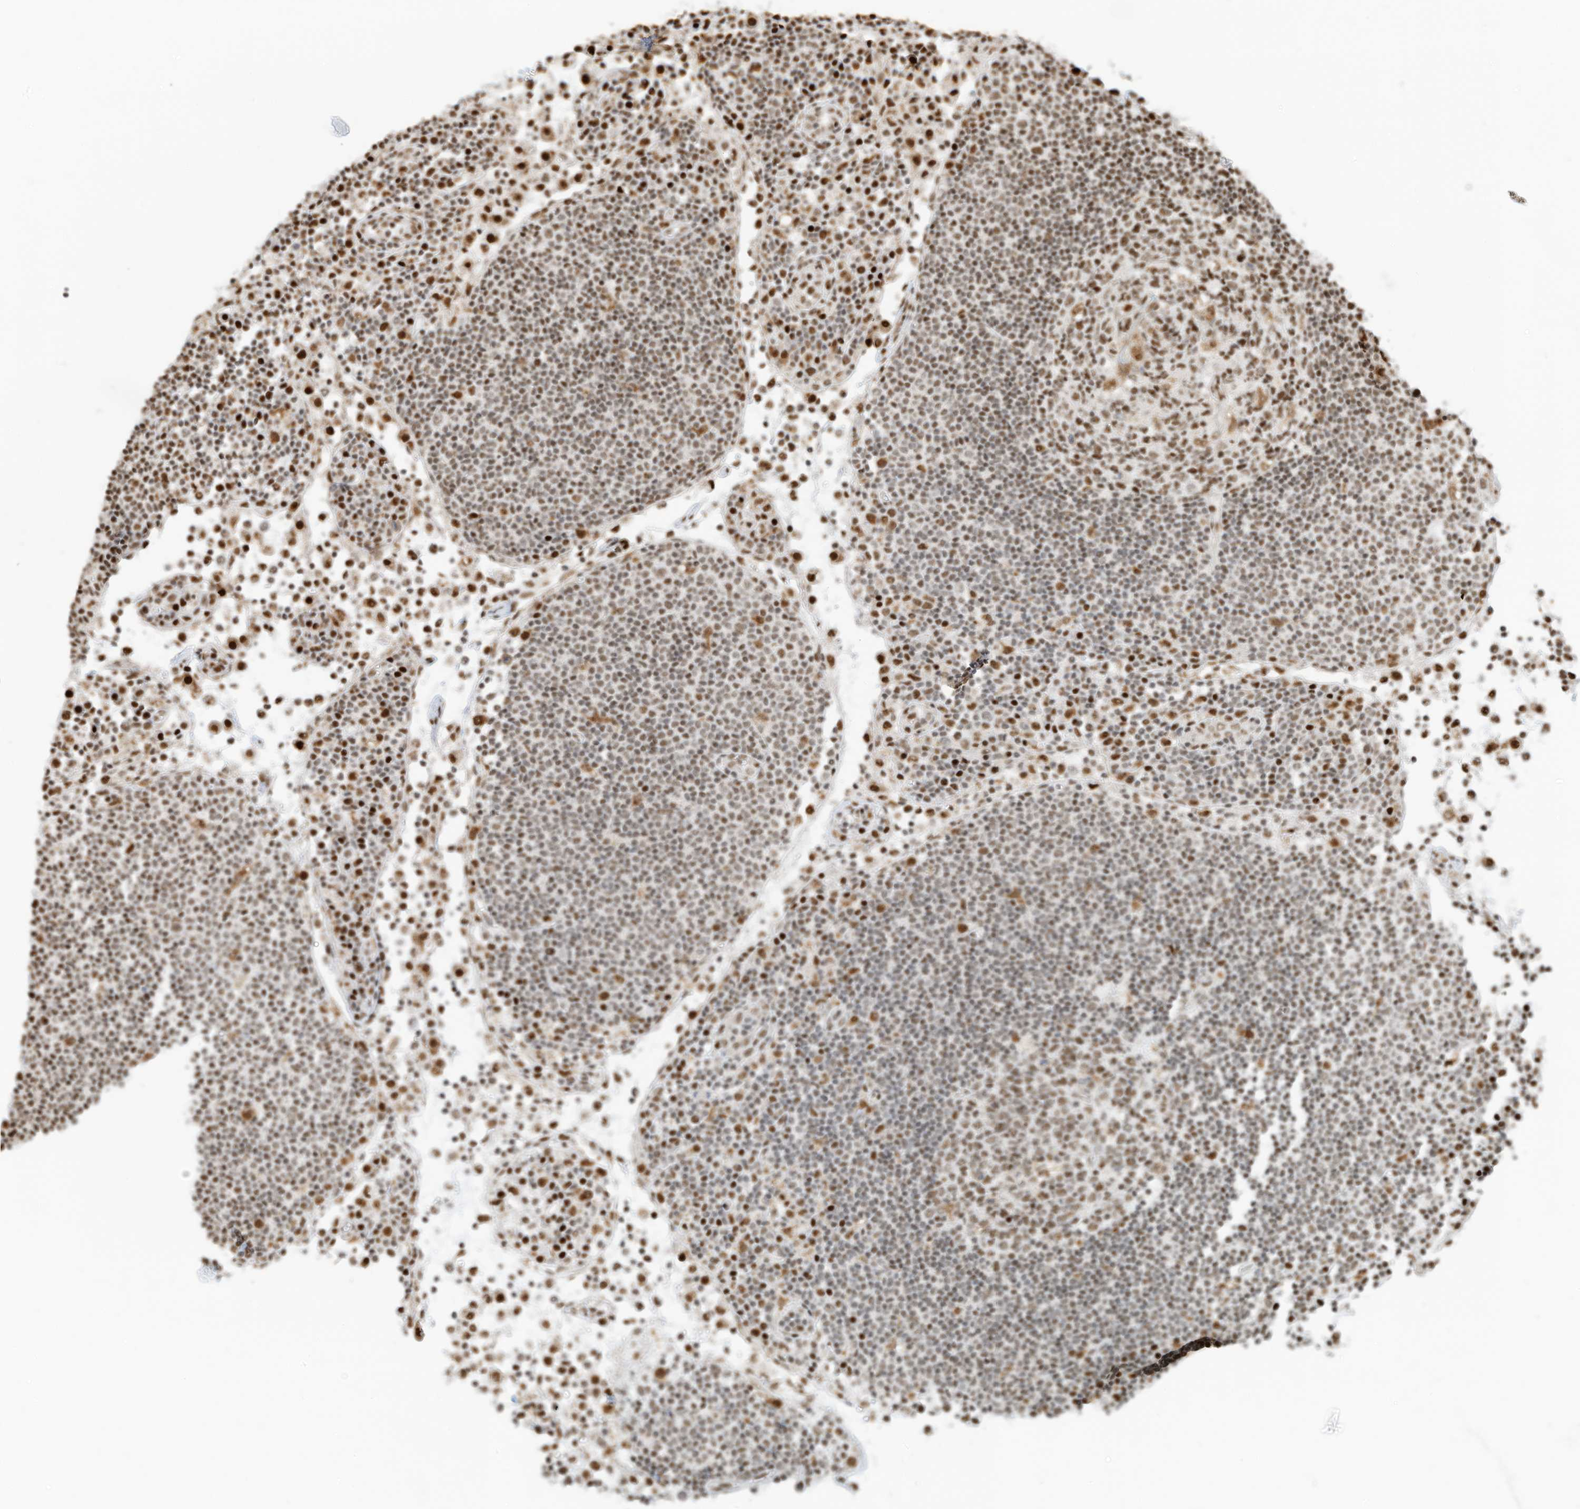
{"staining": {"intensity": "moderate", "quantity": ">75%", "location": "nuclear"}, "tissue": "lymph node", "cell_type": "Germinal center cells", "image_type": "normal", "snomed": [{"axis": "morphology", "description": "Normal tissue, NOS"}, {"axis": "topography", "description": "Lymph node"}], "caption": "Protein staining of benign lymph node reveals moderate nuclear expression in about >75% of germinal center cells. Using DAB (3,3'-diaminobenzidine) (brown) and hematoxylin (blue) stains, captured at high magnification using brightfield microscopy.", "gene": "SAMD15", "patient": {"sex": "female", "age": 53}}